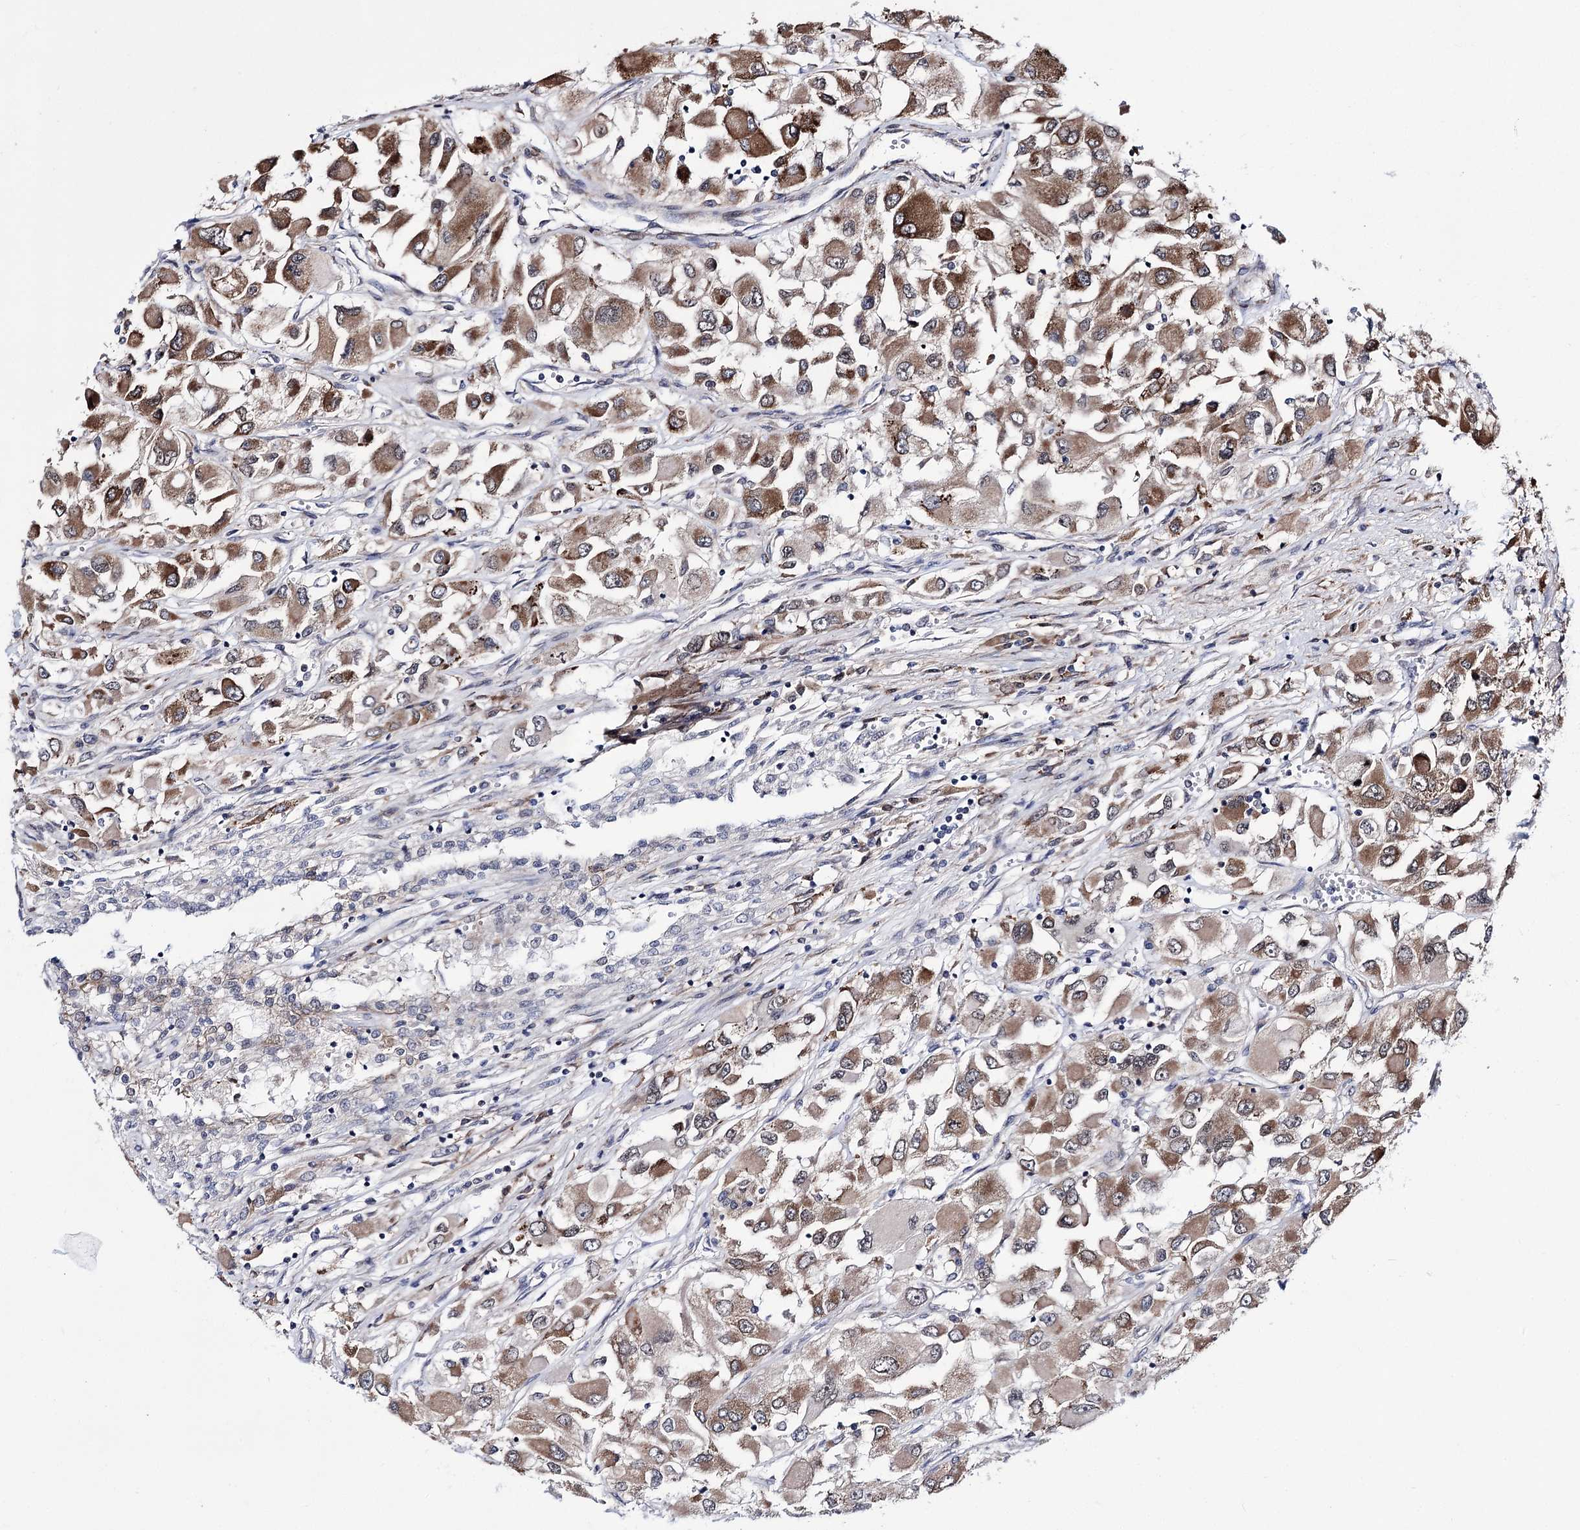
{"staining": {"intensity": "moderate", "quantity": ">75%", "location": "cytoplasmic/membranous"}, "tissue": "renal cancer", "cell_type": "Tumor cells", "image_type": "cancer", "snomed": [{"axis": "morphology", "description": "Adenocarcinoma, NOS"}, {"axis": "topography", "description": "Kidney"}], "caption": "Protein analysis of renal cancer (adenocarcinoma) tissue displays moderate cytoplasmic/membranous staining in about >75% of tumor cells. Nuclei are stained in blue.", "gene": "PPRC1", "patient": {"sex": "female", "age": 52}}